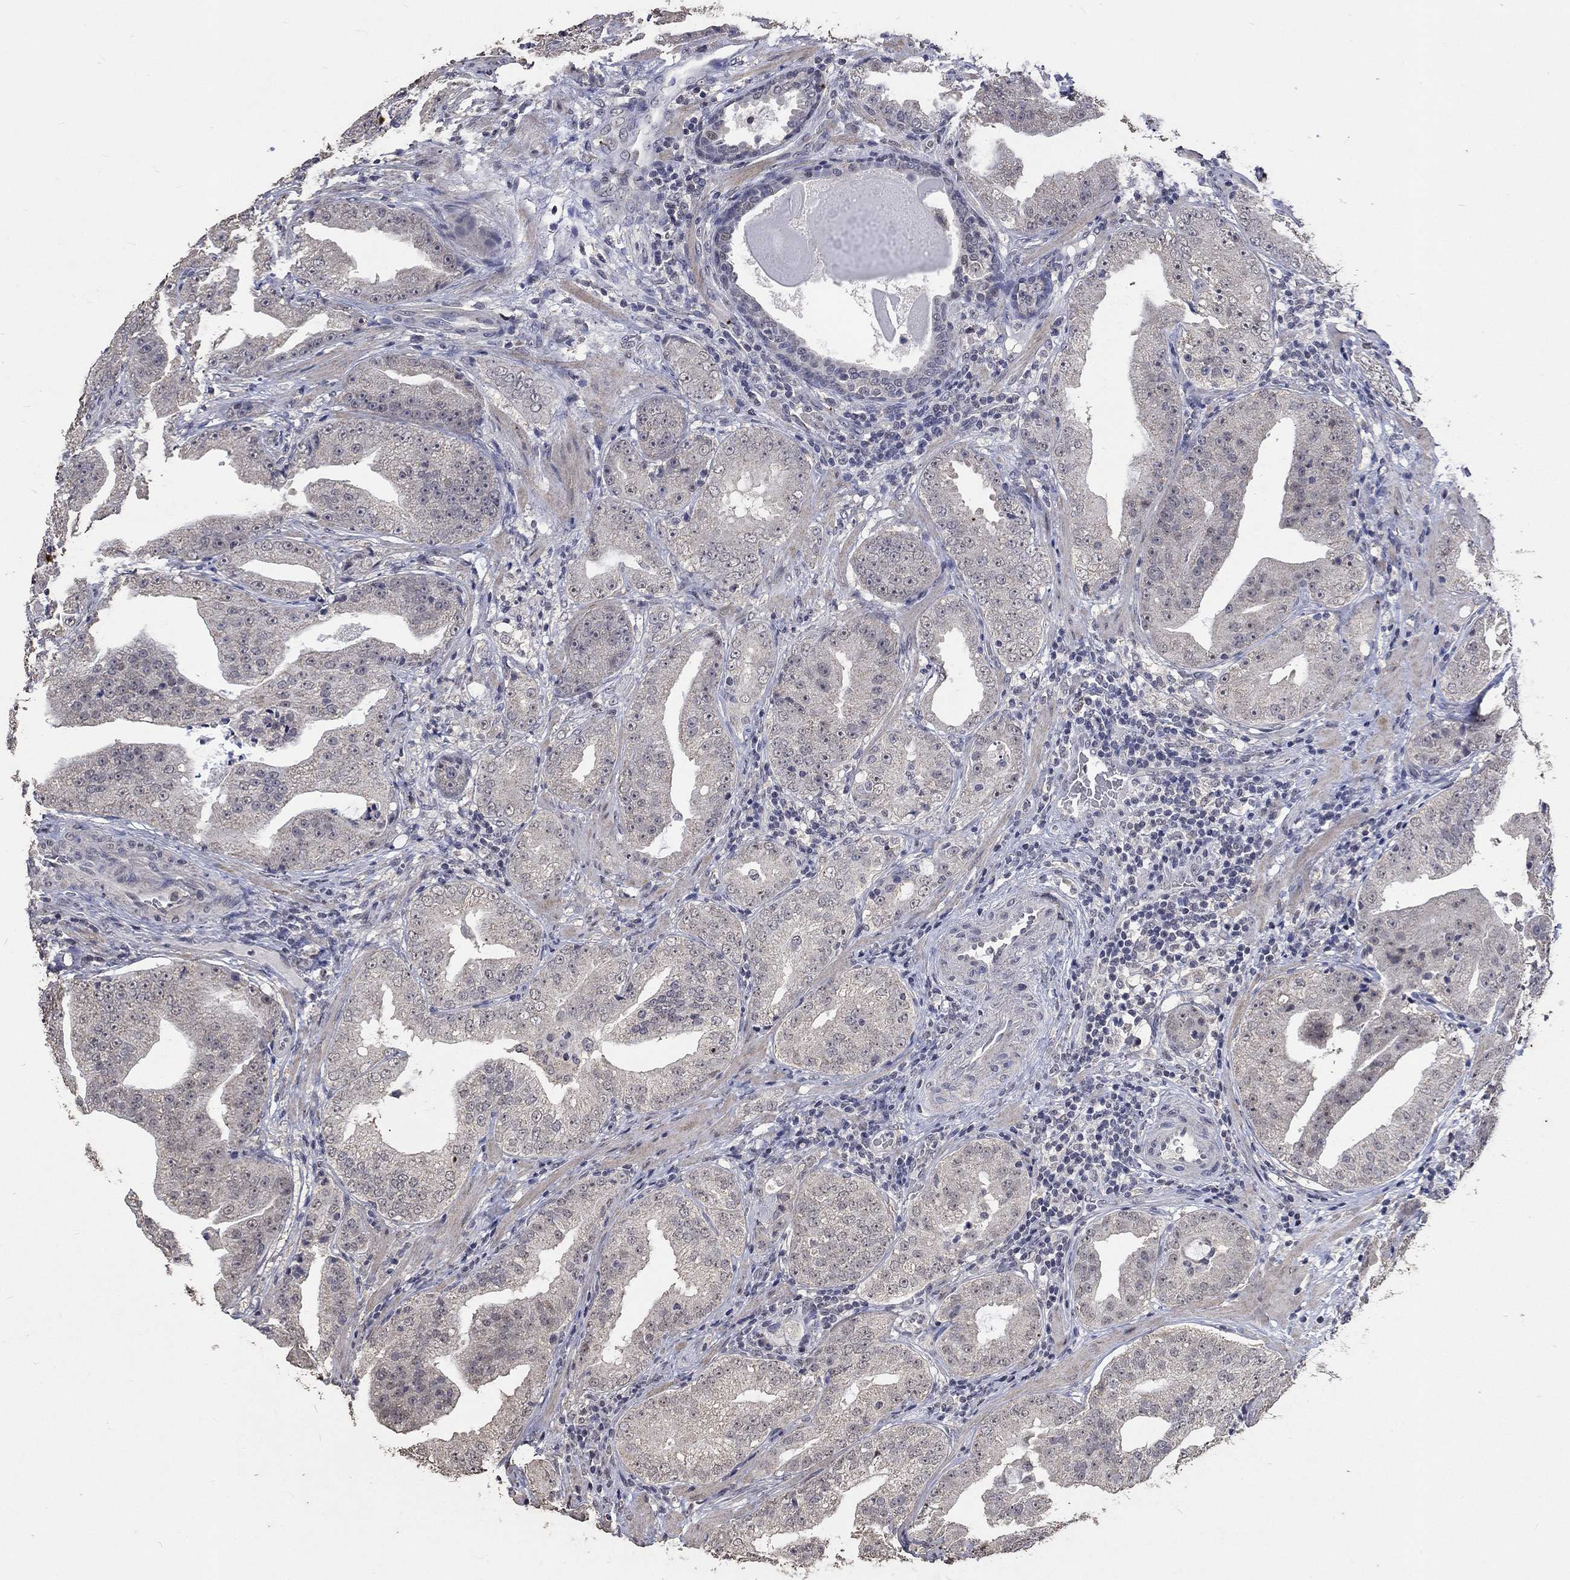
{"staining": {"intensity": "negative", "quantity": "none", "location": "none"}, "tissue": "prostate cancer", "cell_type": "Tumor cells", "image_type": "cancer", "snomed": [{"axis": "morphology", "description": "Adenocarcinoma, Low grade"}, {"axis": "topography", "description": "Prostate"}], "caption": "Low-grade adenocarcinoma (prostate) stained for a protein using IHC demonstrates no expression tumor cells.", "gene": "SPATA33", "patient": {"sex": "male", "age": 62}}